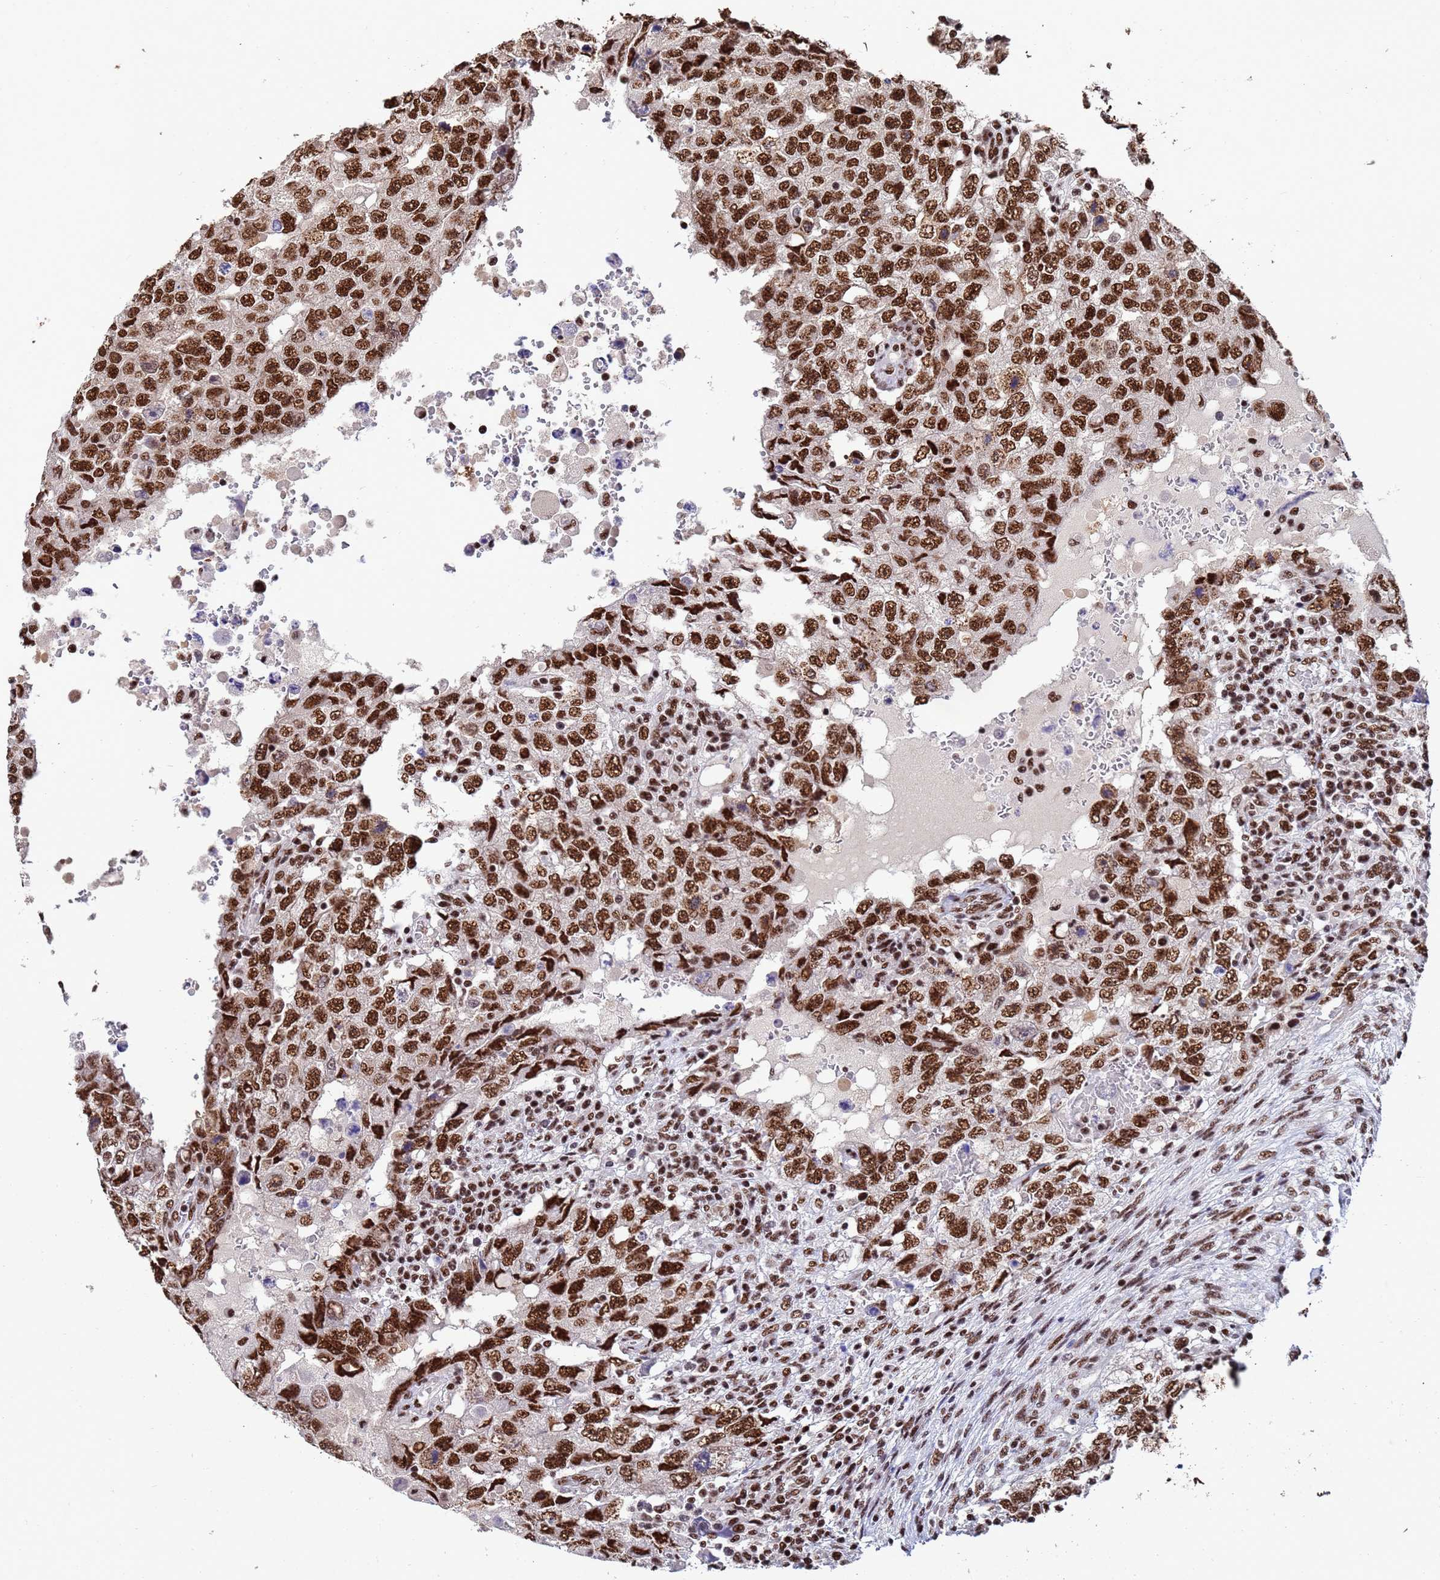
{"staining": {"intensity": "strong", "quantity": ">75%", "location": "nuclear"}, "tissue": "testis cancer", "cell_type": "Tumor cells", "image_type": "cancer", "snomed": [{"axis": "morphology", "description": "Carcinoma, Embryonal, NOS"}, {"axis": "topography", "description": "Testis"}], "caption": "A brown stain labels strong nuclear staining of a protein in human testis embryonal carcinoma tumor cells. Immunohistochemistry stains the protein in brown and the nuclei are stained blue.", "gene": "SF3B2", "patient": {"sex": "male", "age": 26}}